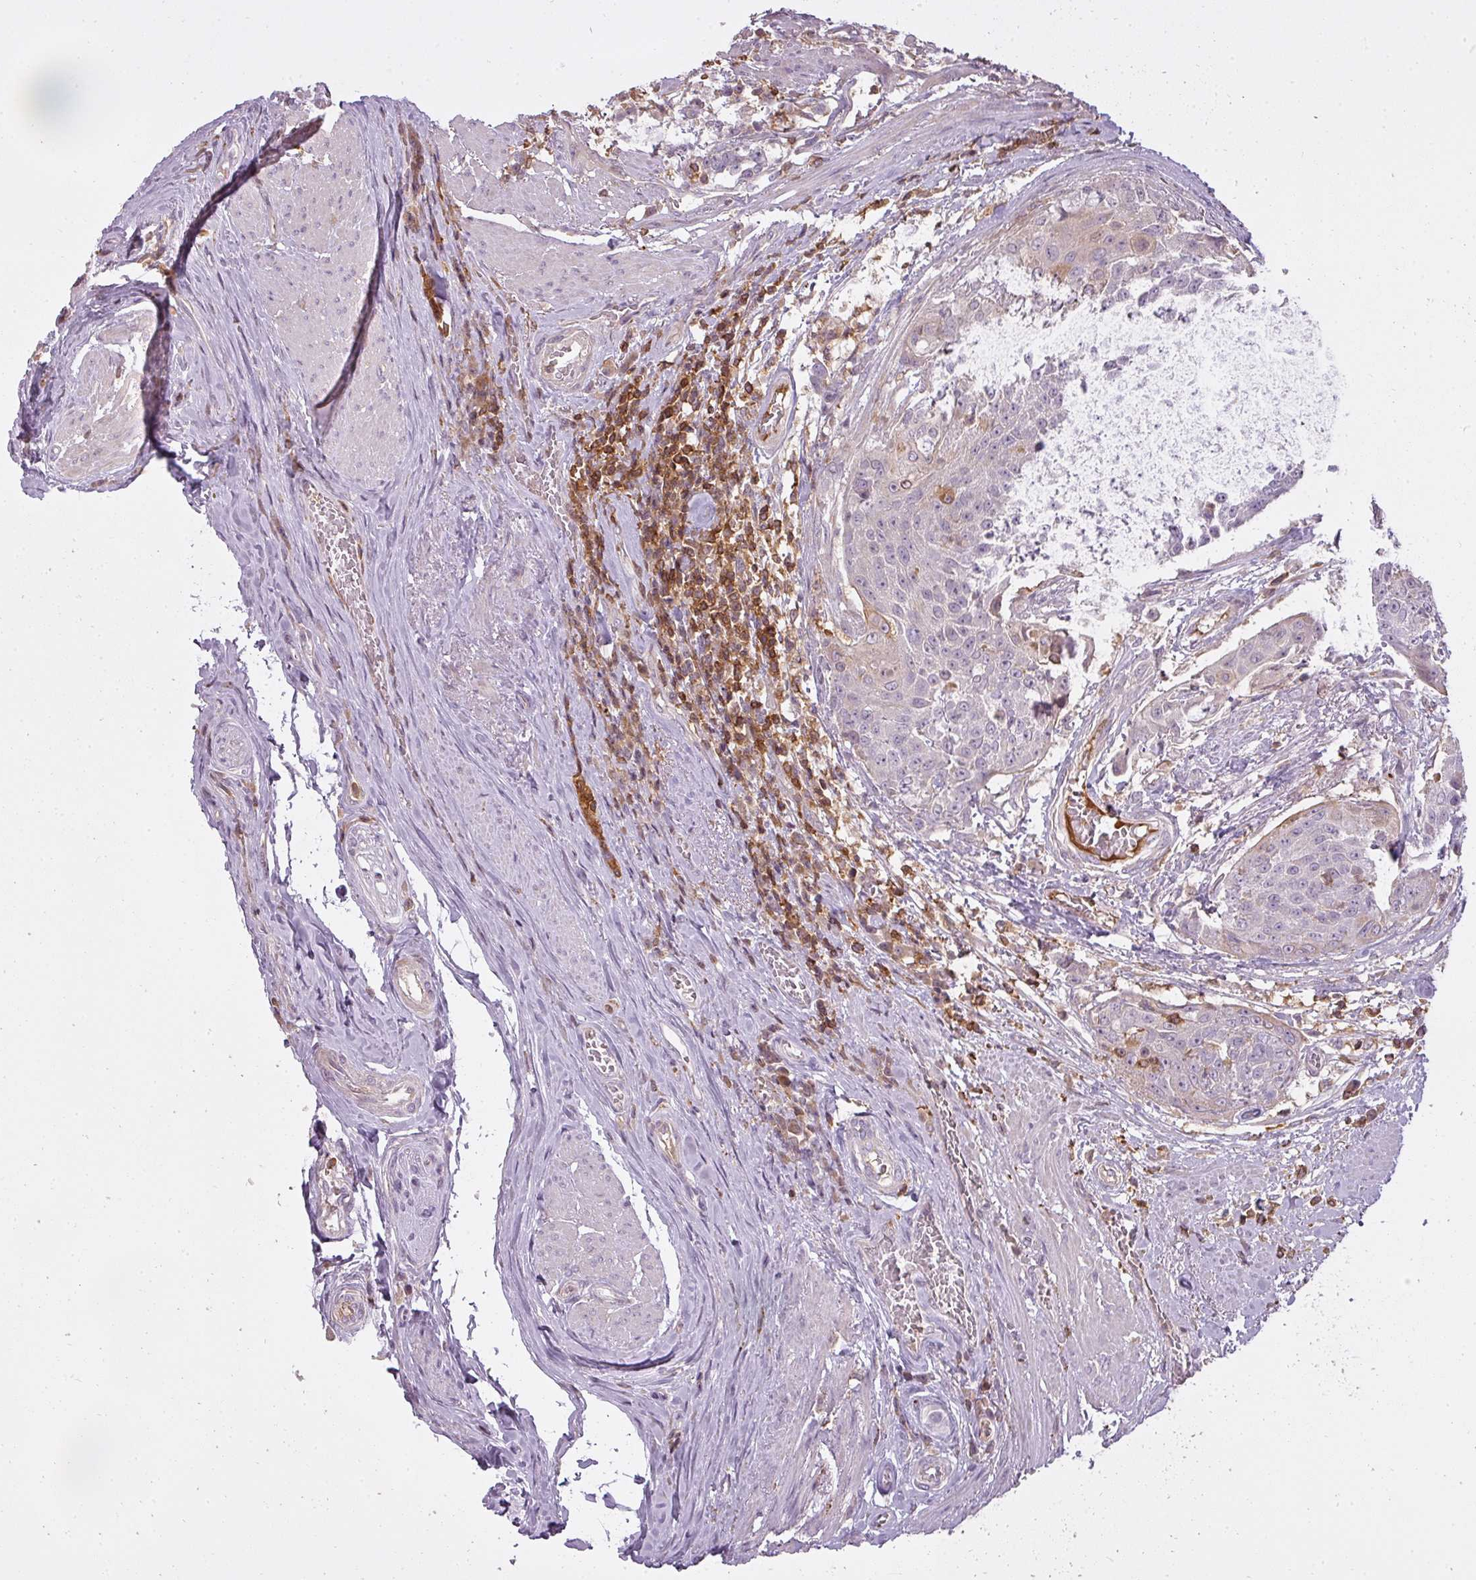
{"staining": {"intensity": "negative", "quantity": "none", "location": "none"}, "tissue": "urothelial cancer", "cell_type": "Tumor cells", "image_type": "cancer", "snomed": [{"axis": "morphology", "description": "Urothelial carcinoma, High grade"}, {"axis": "topography", "description": "Urinary bladder"}], "caption": "Immunohistochemistry (IHC) image of urothelial carcinoma (high-grade) stained for a protein (brown), which reveals no staining in tumor cells.", "gene": "STK4", "patient": {"sex": "female", "age": 63}}